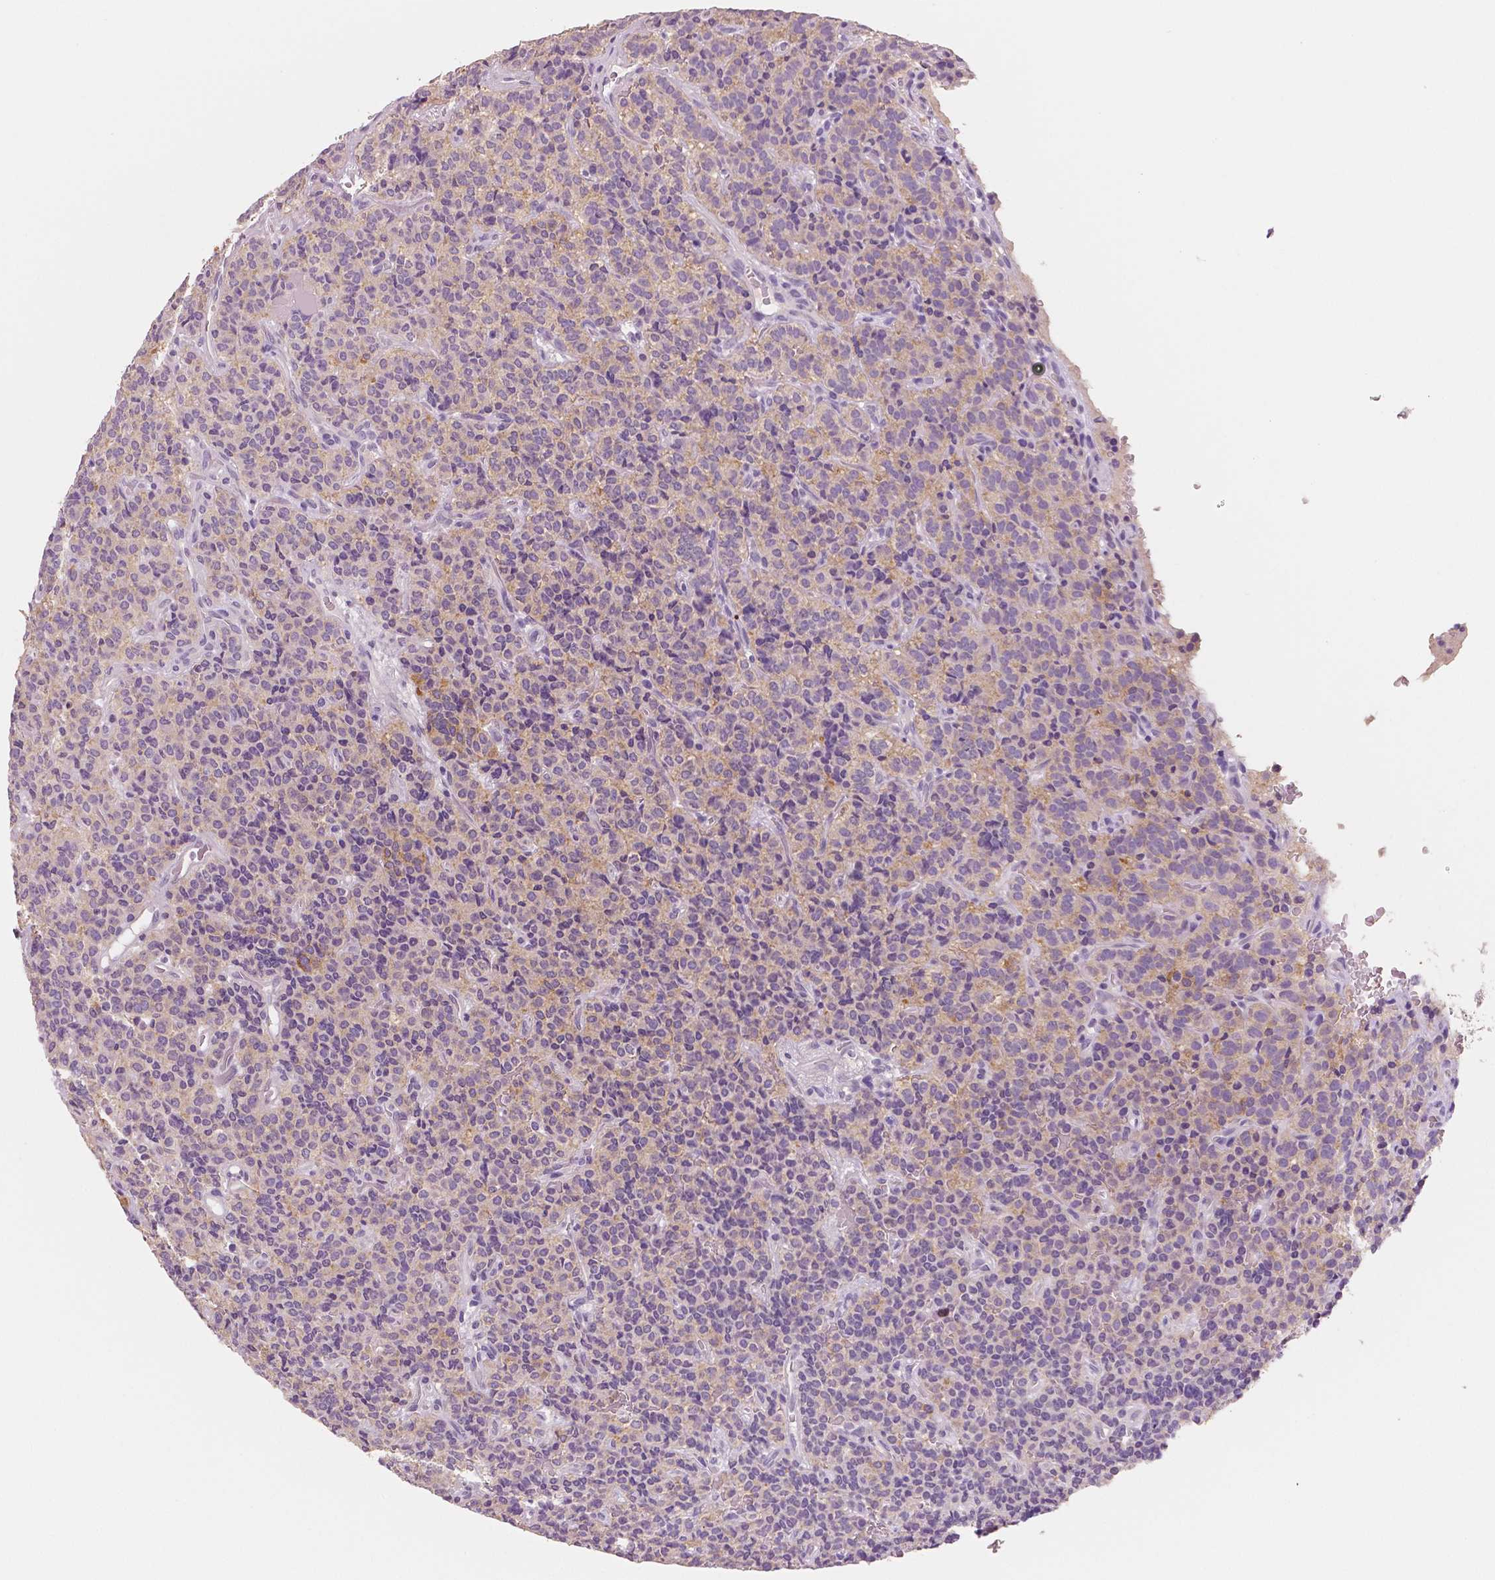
{"staining": {"intensity": "weak", "quantity": ">75%", "location": "cytoplasmic/membranous"}, "tissue": "carcinoid", "cell_type": "Tumor cells", "image_type": "cancer", "snomed": [{"axis": "morphology", "description": "Carcinoid, malignant, NOS"}, {"axis": "topography", "description": "Pancreas"}], "caption": "DAB immunohistochemical staining of human carcinoid reveals weak cytoplasmic/membranous protein expression in approximately >75% of tumor cells. (Brightfield microscopy of DAB IHC at high magnification).", "gene": "NECAB2", "patient": {"sex": "male", "age": 36}}